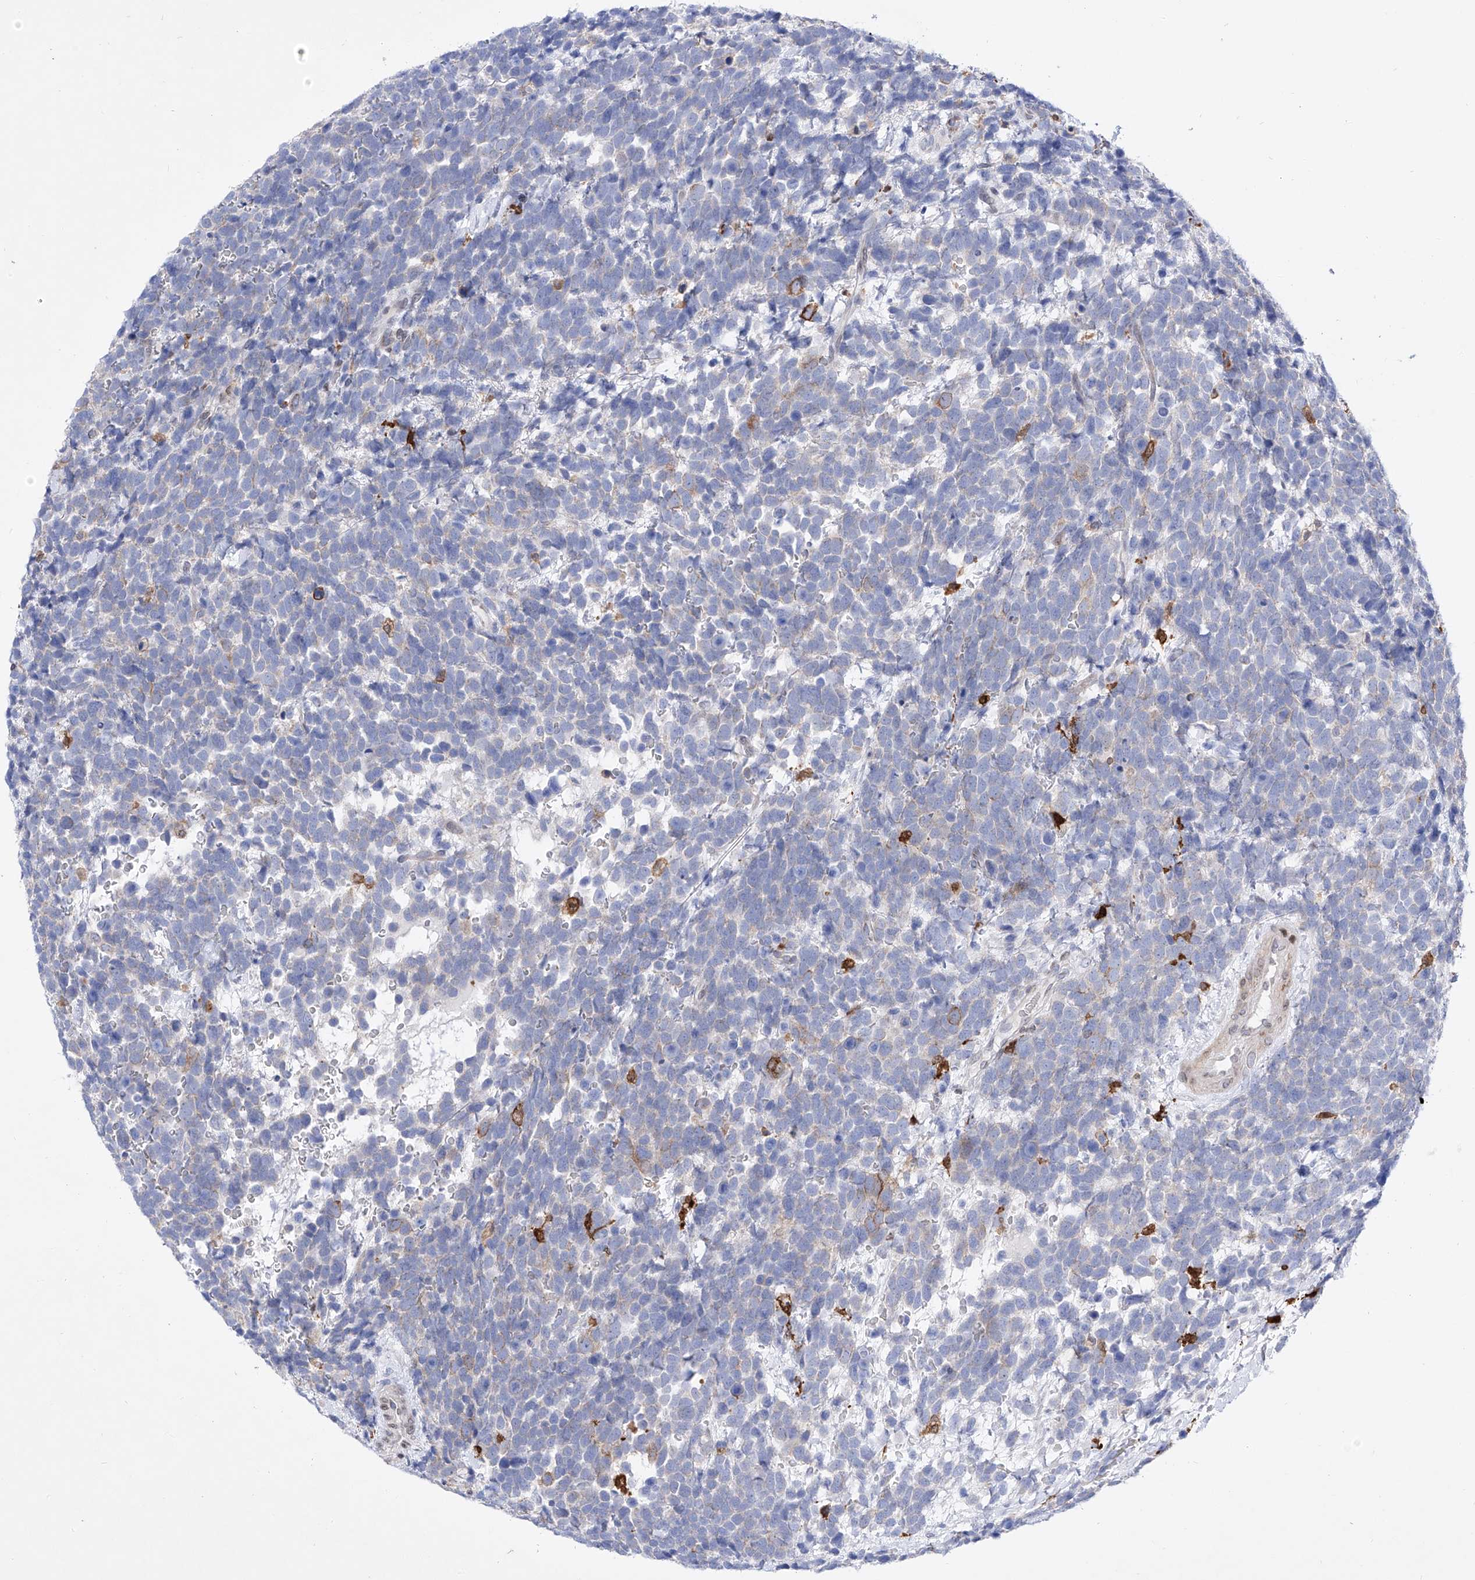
{"staining": {"intensity": "negative", "quantity": "none", "location": "none"}, "tissue": "urothelial cancer", "cell_type": "Tumor cells", "image_type": "cancer", "snomed": [{"axis": "morphology", "description": "Urothelial carcinoma, High grade"}, {"axis": "topography", "description": "Urinary bladder"}], "caption": "Immunohistochemistry of urothelial carcinoma (high-grade) exhibits no positivity in tumor cells.", "gene": "LCLAT1", "patient": {"sex": "female", "age": 82}}